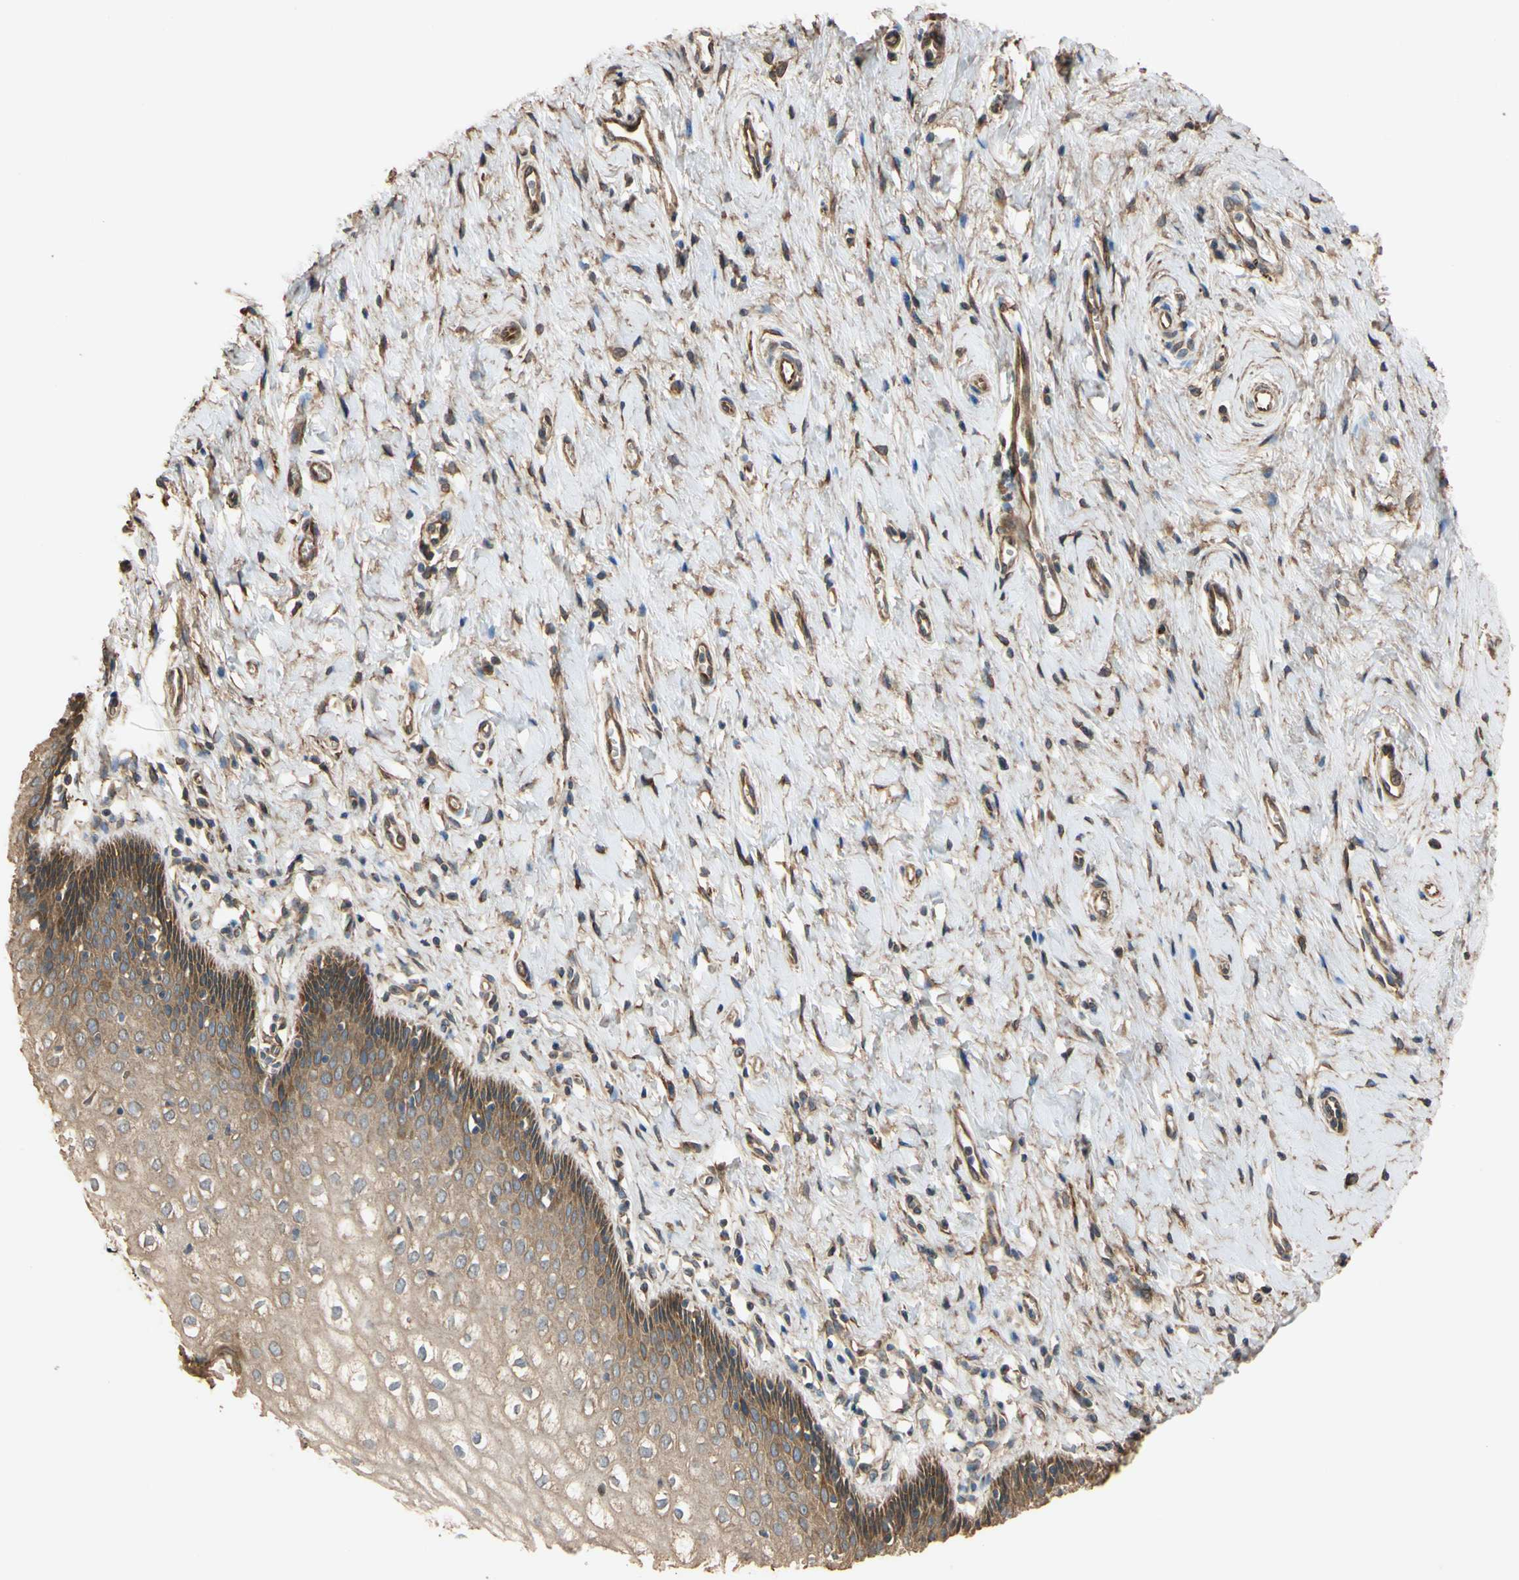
{"staining": {"intensity": "moderate", "quantity": ">75%", "location": "cytoplasmic/membranous"}, "tissue": "vagina", "cell_type": "Squamous epithelial cells", "image_type": "normal", "snomed": [{"axis": "morphology", "description": "Normal tissue, NOS"}, {"axis": "topography", "description": "Soft tissue"}, {"axis": "topography", "description": "Vagina"}], "caption": "Vagina stained for a protein reveals moderate cytoplasmic/membranous positivity in squamous epithelial cells. Nuclei are stained in blue.", "gene": "MGRN1", "patient": {"sex": "female", "age": 61}}